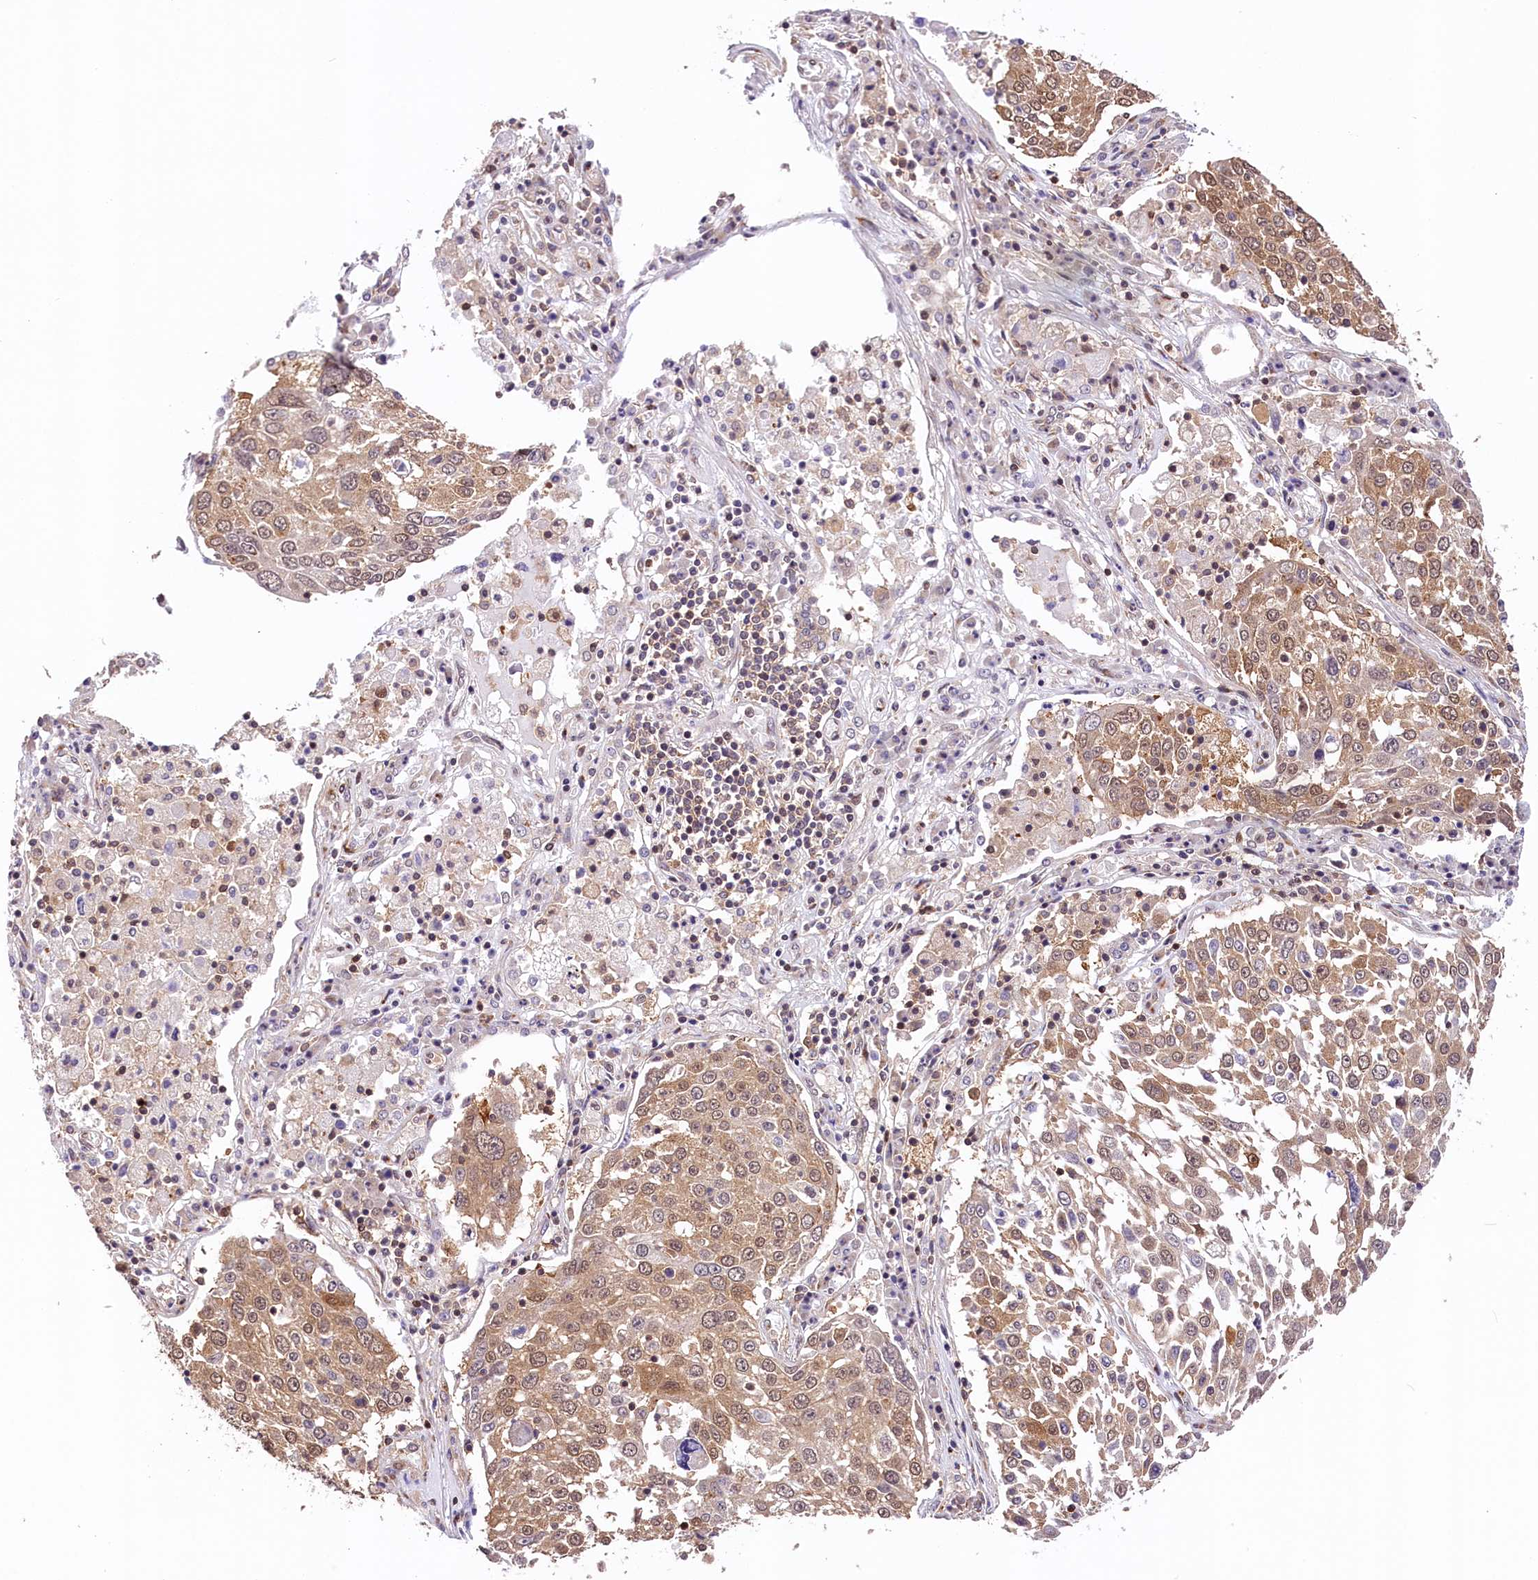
{"staining": {"intensity": "moderate", "quantity": "25%-75%", "location": "cytoplasmic/membranous,nuclear"}, "tissue": "lung cancer", "cell_type": "Tumor cells", "image_type": "cancer", "snomed": [{"axis": "morphology", "description": "Squamous cell carcinoma, NOS"}, {"axis": "topography", "description": "Lung"}], "caption": "Tumor cells demonstrate medium levels of moderate cytoplasmic/membranous and nuclear positivity in approximately 25%-75% of cells in human squamous cell carcinoma (lung).", "gene": "CHORDC1", "patient": {"sex": "male", "age": 65}}